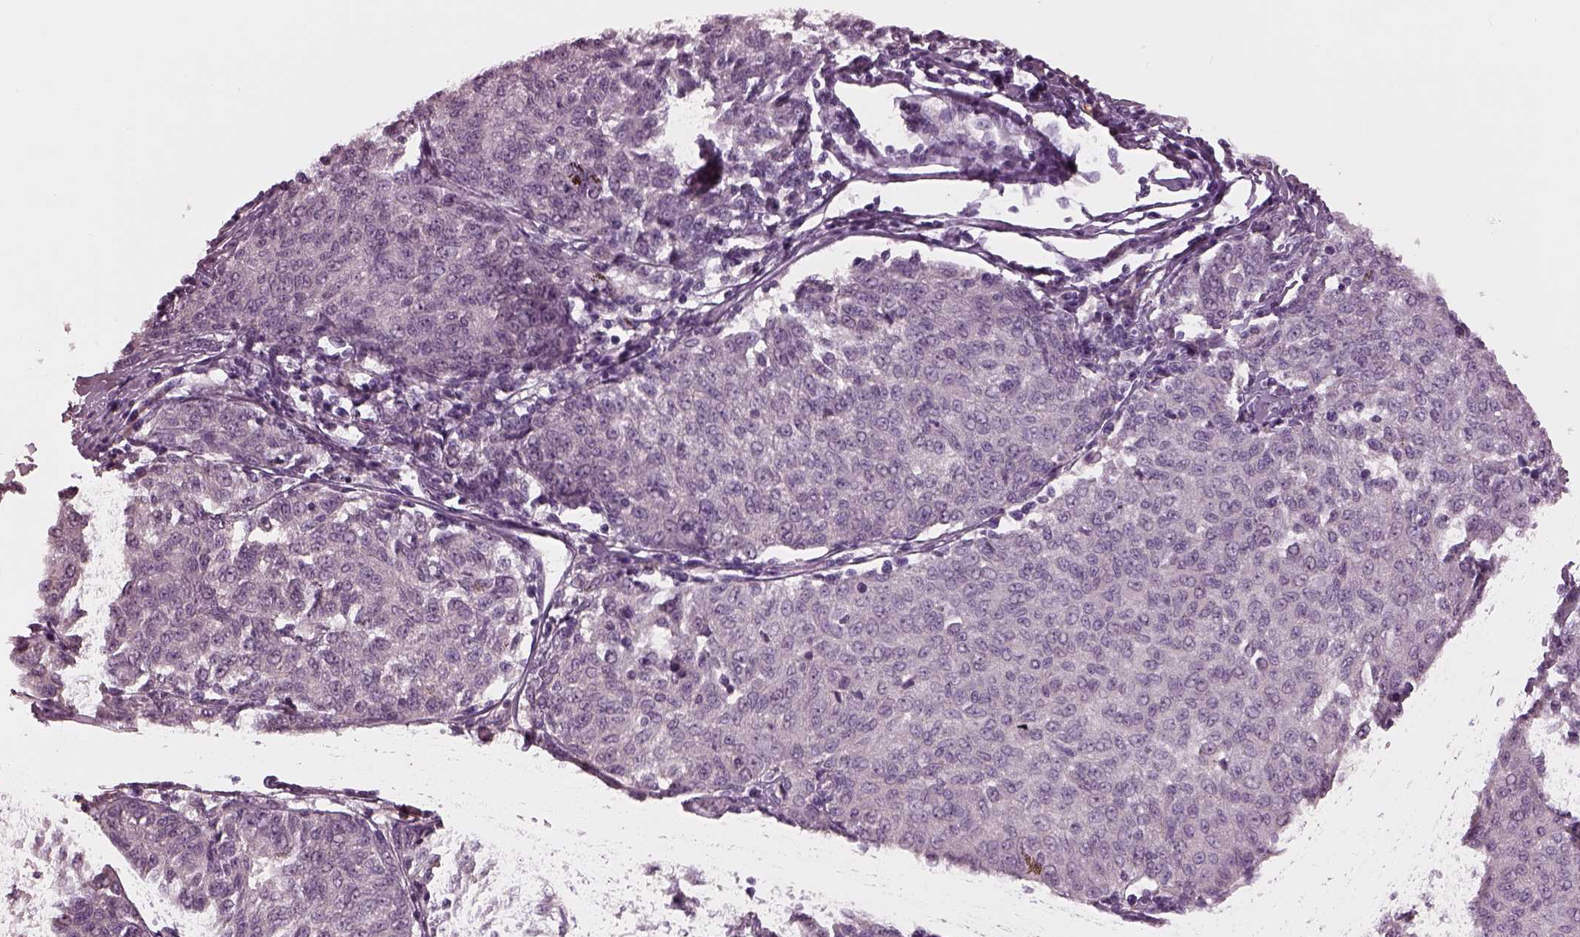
{"staining": {"intensity": "negative", "quantity": "none", "location": "none"}, "tissue": "melanoma", "cell_type": "Tumor cells", "image_type": "cancer", "snomed": [{"axis": "morphology", "description": "Malignant melanoma, NOS"}, {"axis": "topography", "description": "Skin"}], "caption": "Human melanoma stained for a protein using immunohistochemistry (IHC) displays no staining in tumor cells.", "gene": "MIA", "patient": {"sex": "female", "age": 72}}